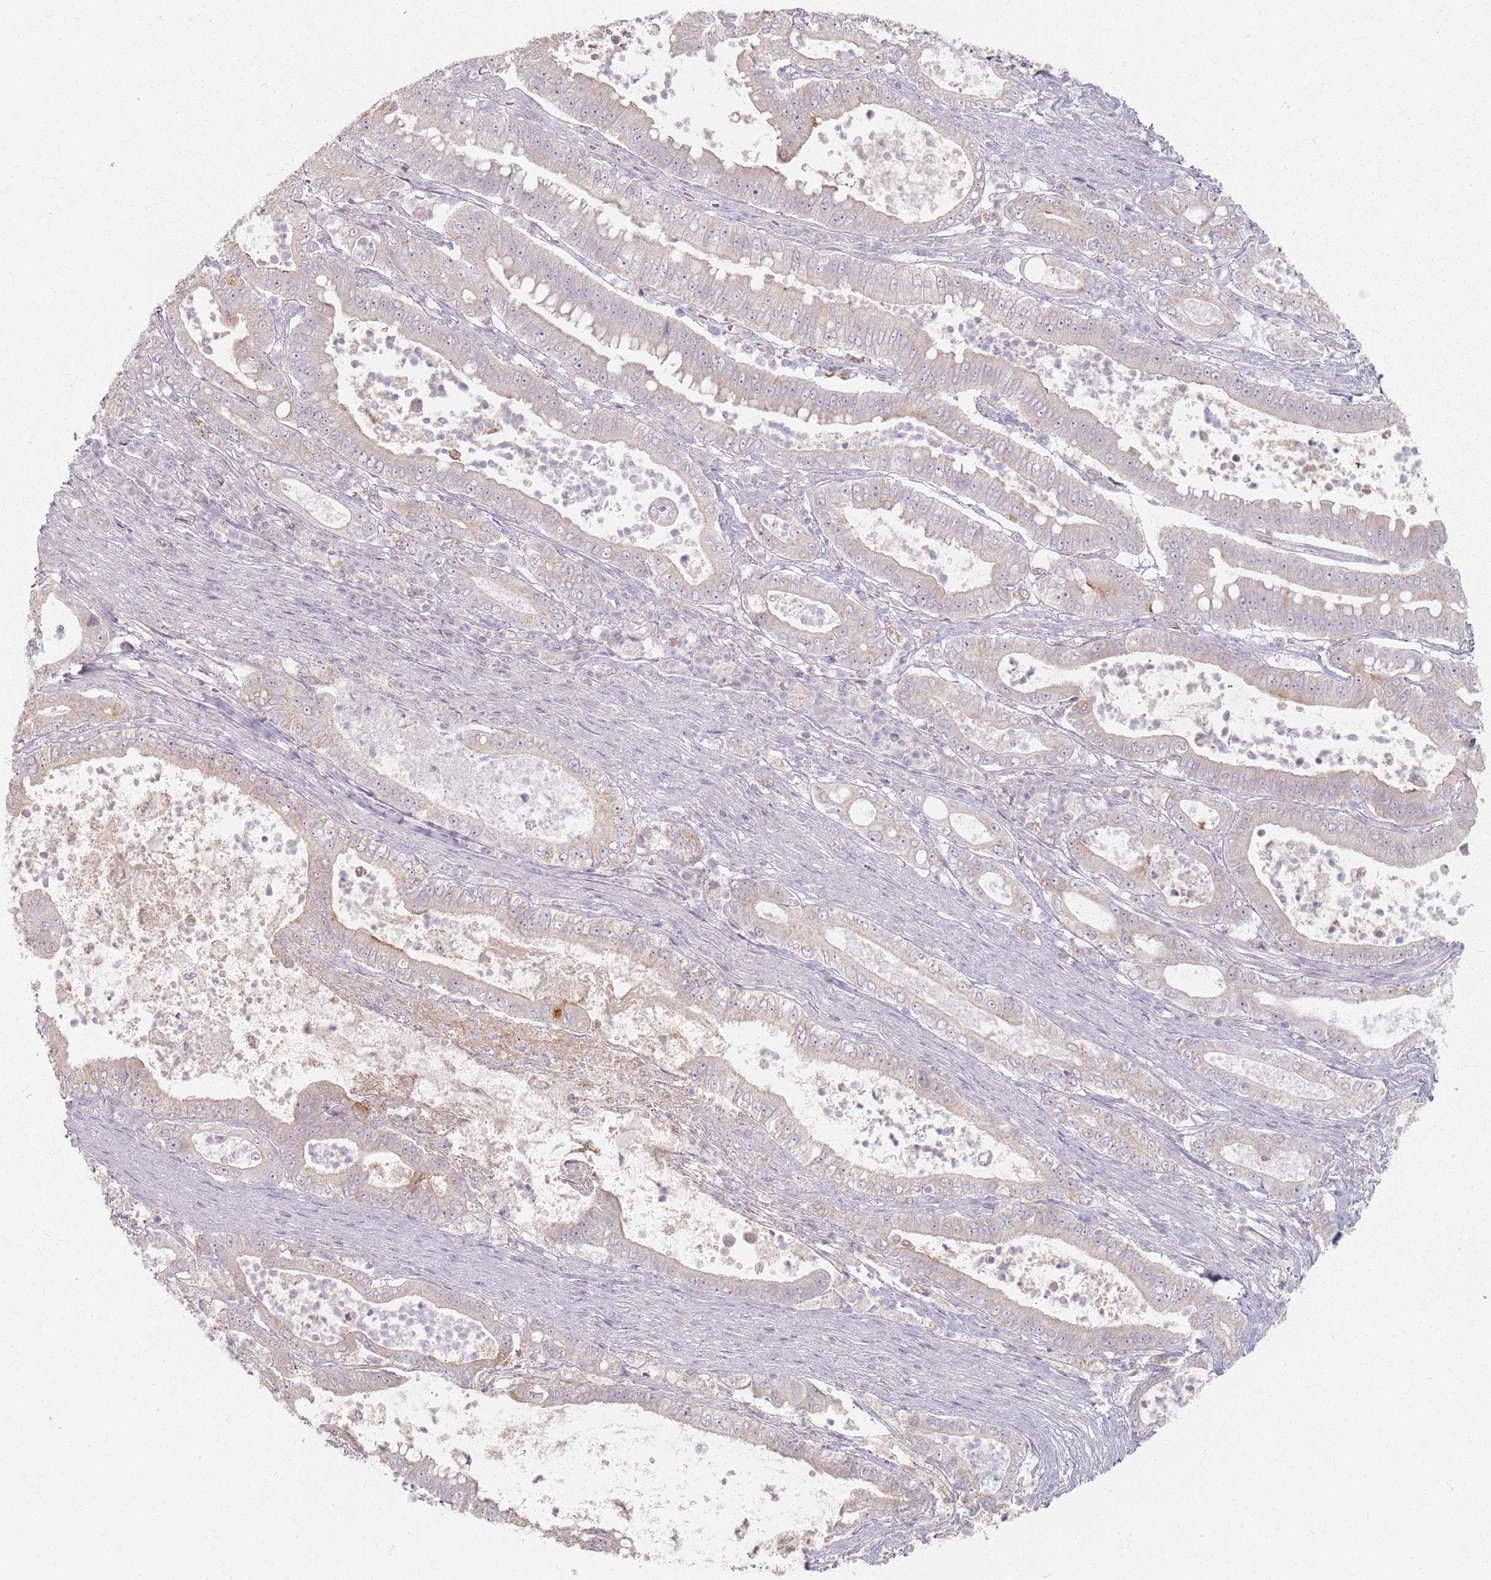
{"staining": {"intensity": "weak", "quantity": "<25%", "location": "cytoplasmic/membranous"}, "tissue": "pancreatic cancer", "cell_type": "Tumor cells", "image_type": "cancer", "snomed": [{"axis": "morphology", "description": "Adenocarcinoma, NOS"}, {"axis": "topography", "description": "Pancreas"}], "caption": "A high-resolution histopathology image shows immunohistochemistry (IHC) staining of pancreatic adenocarcinoma, which displays no significant staining in tumor cells.", "gene": "PKD2L2", "patient": {"sex": "male", "age": 71}}